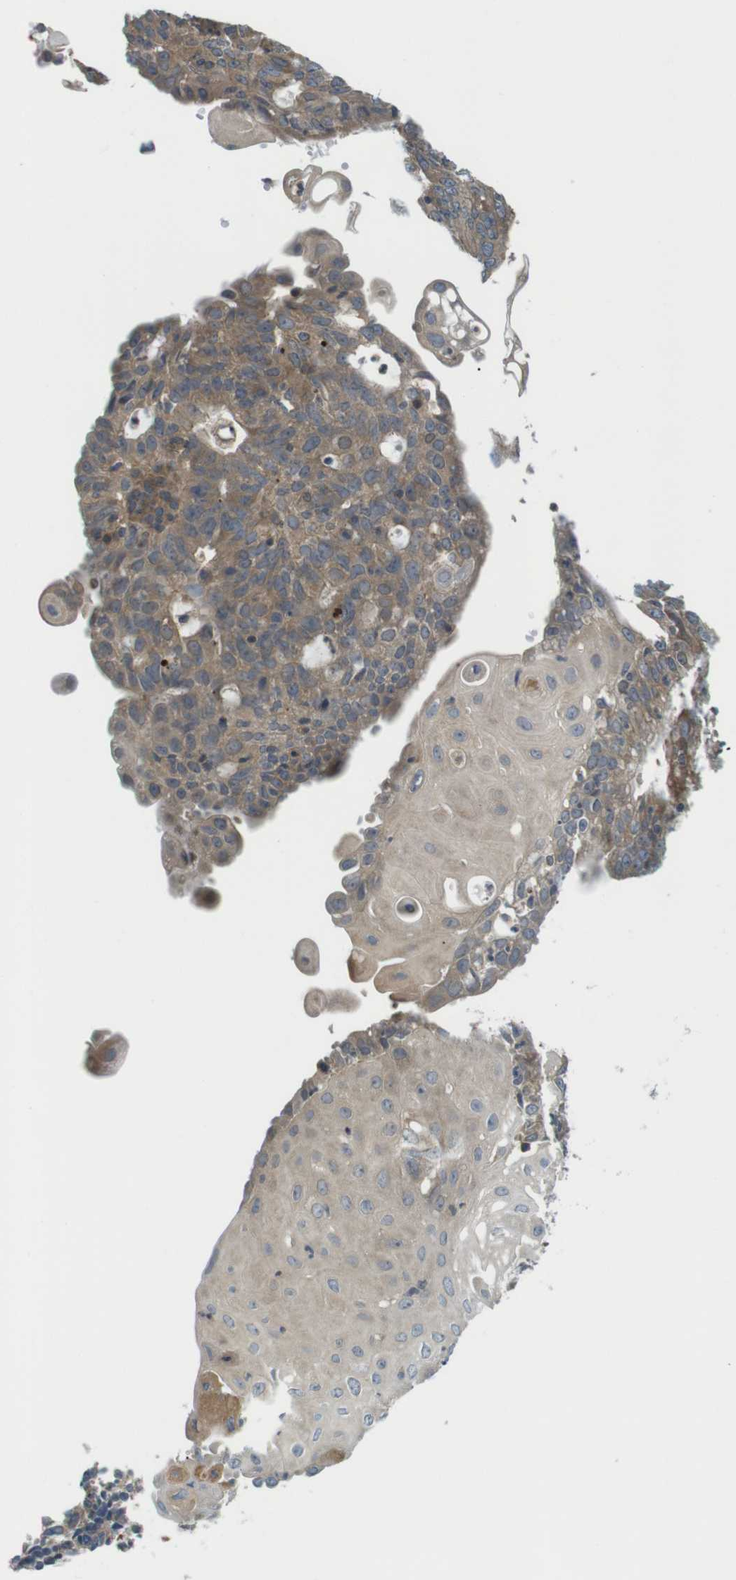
{"staining": {"intensity": "moderate", "quantity": ">75%", "location": "cytoplasmic/membranous"}, "tissue": "endometrial cancer", "cell_type": "Tumor cells", "image_type": "cancer", "snomed": [{"axis": "morphology", "description": "Adenocarcinoma, NOS"}, {"axis": "topography", "description": "Endometrium"}], "caption": "Brown immunohistochemical staining in human endometrial cancer exhibits moderate cytoplasmic/membranous staining in approximately >75% of tumor cells. (IHC, brightfield microscopy, high magnification).", "gene": "TSC1", "patient": {"sex": "female", "age": 32}}